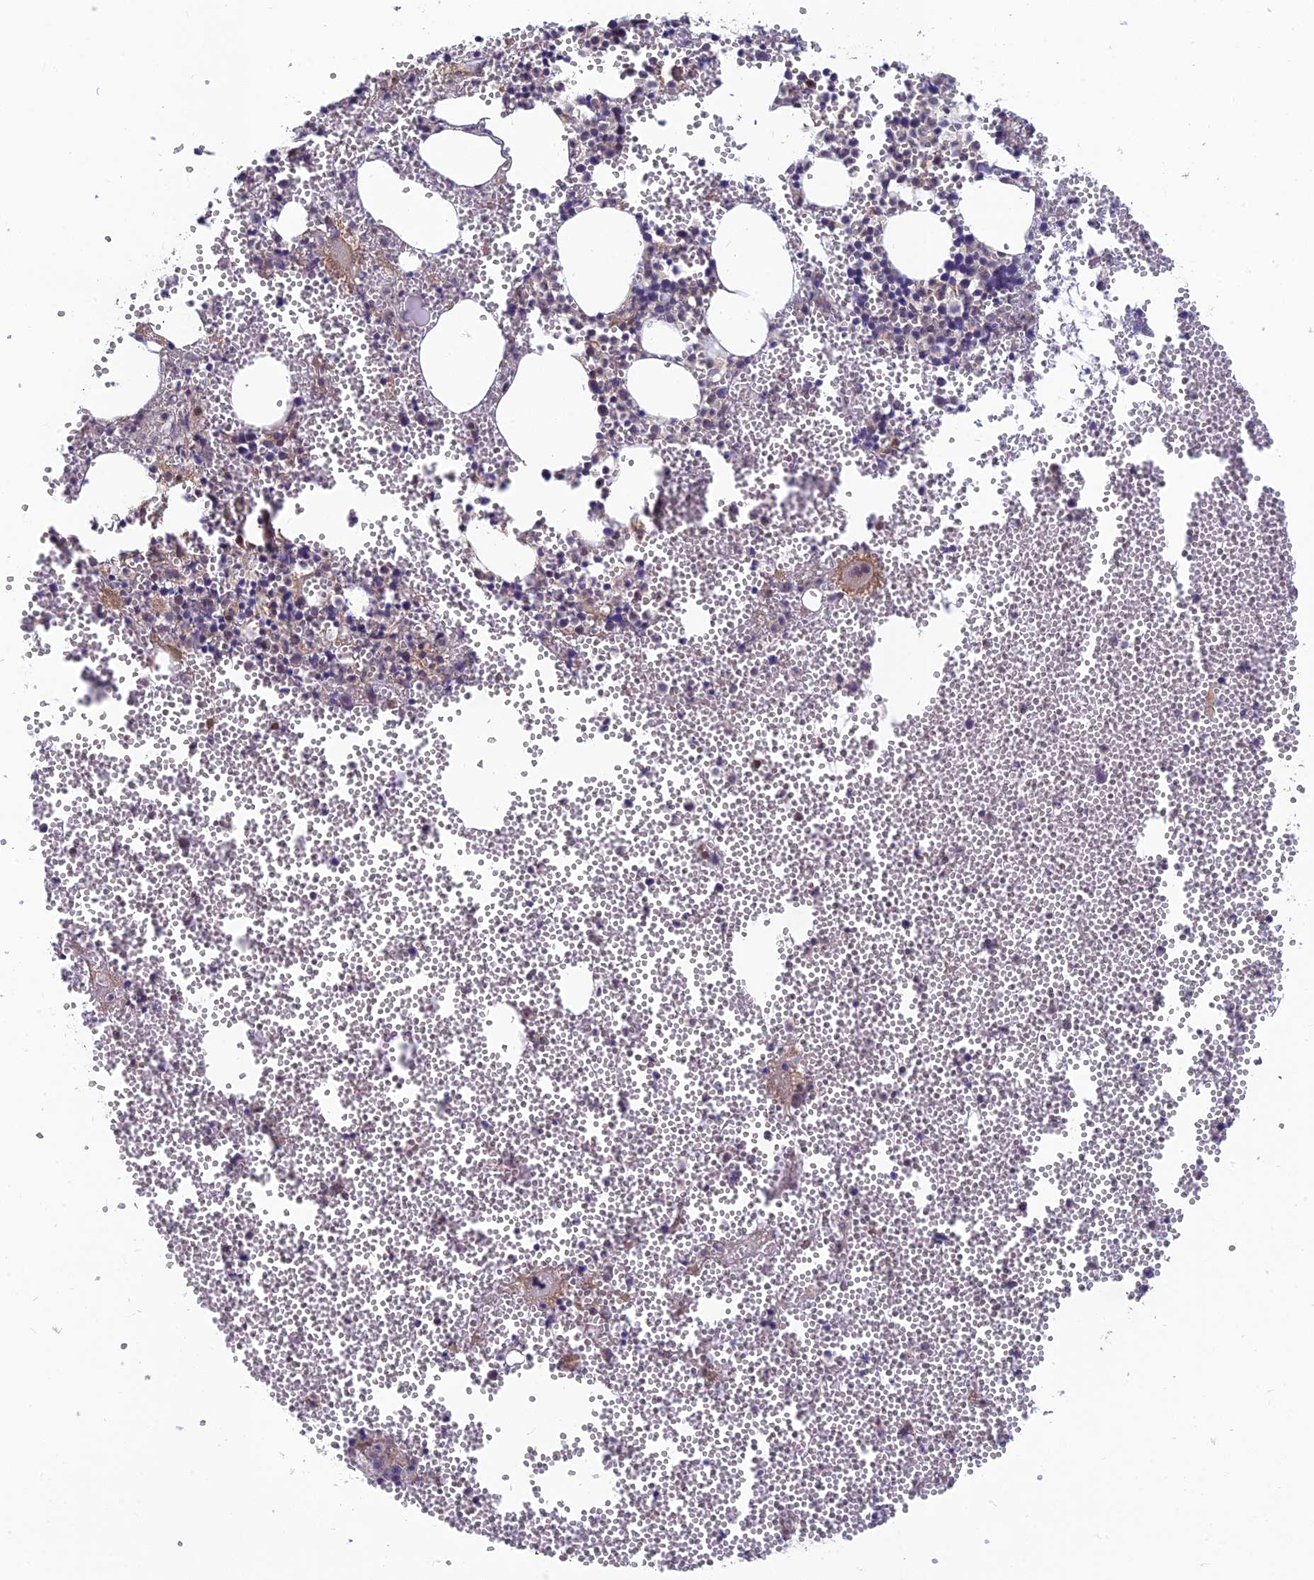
{"staining": {"intensity": "moderate", "quantity": "25%-75%", "location": "cytoplasmic/membranous"}, "tissue": "bone marrow", "cell_type": "Hematopoietic cells", "image_type": "normal", "snomed": [{"axis": "morphology", "description": "Normal tissue, NOS"}, {"axis": "topography", "description": "Bone marrow"}], "caption": "Immunohistochemical staining of normal bone marrow exhibits 25%-75% levels of moderate cytoplasmic/membranous protein positivity in about 25%-75% of hematopoietic cells.", "gene": "PIKFYVE", "patient": {"sex": "female", "age": 77}}